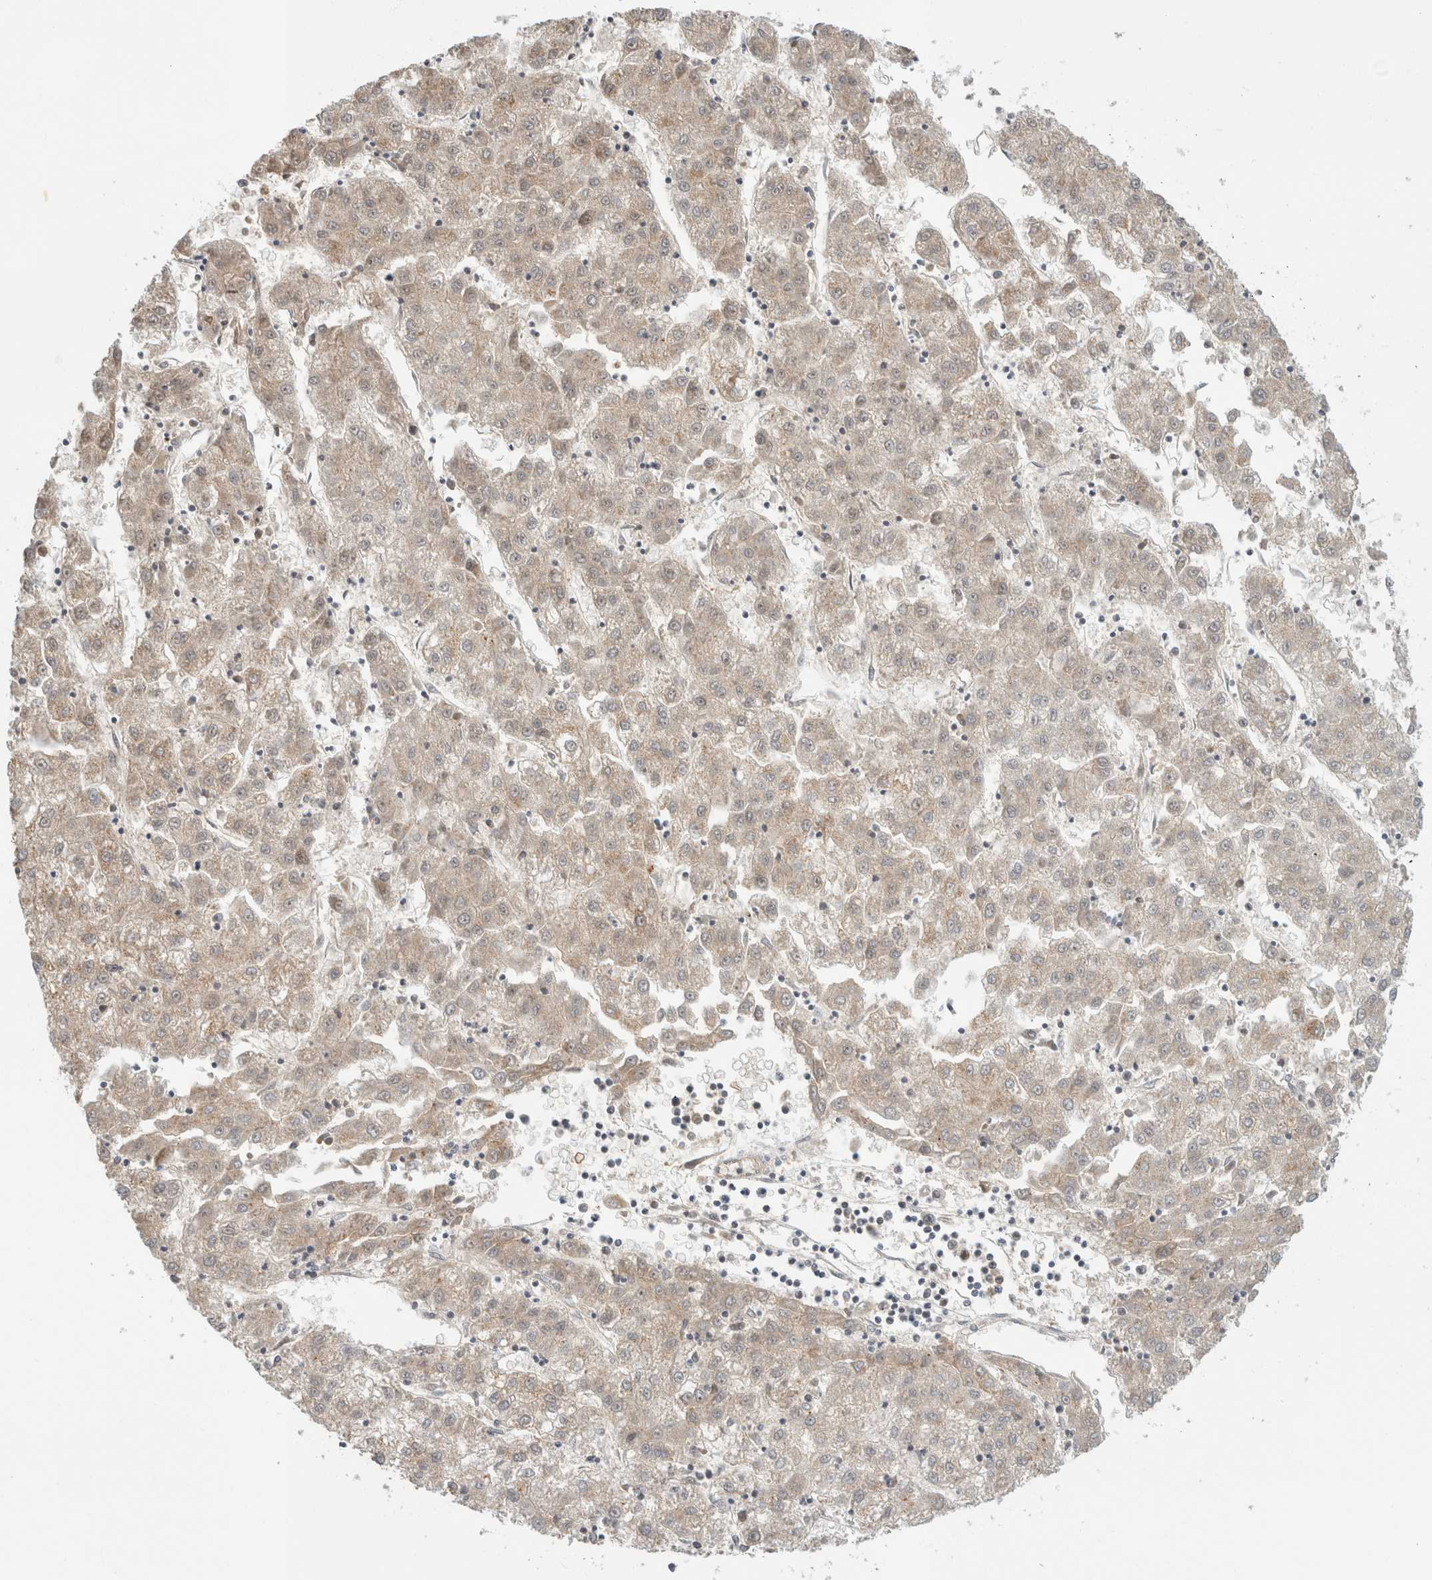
{"staining": {"intensity": "weak", "quantity": "<25%", "location": "cytoplasmic/membranous"}, "tissue": "liver cancer", "cell_type": "Tumor cells", "image_type": "cancer", "snomed": [{"axis": "morphology", "description": "Carcinoma, Hepatocellular, NOS"}, {"axis": "topography", "description": "Liver"}], "caption": "Human hepatocellular carcinoma (liver) stained for a protein using immunohistochemistry displays no expression in tumor cells.", "gene": "OTUD6B", "patient": {"sex": "male", "age": 72}}